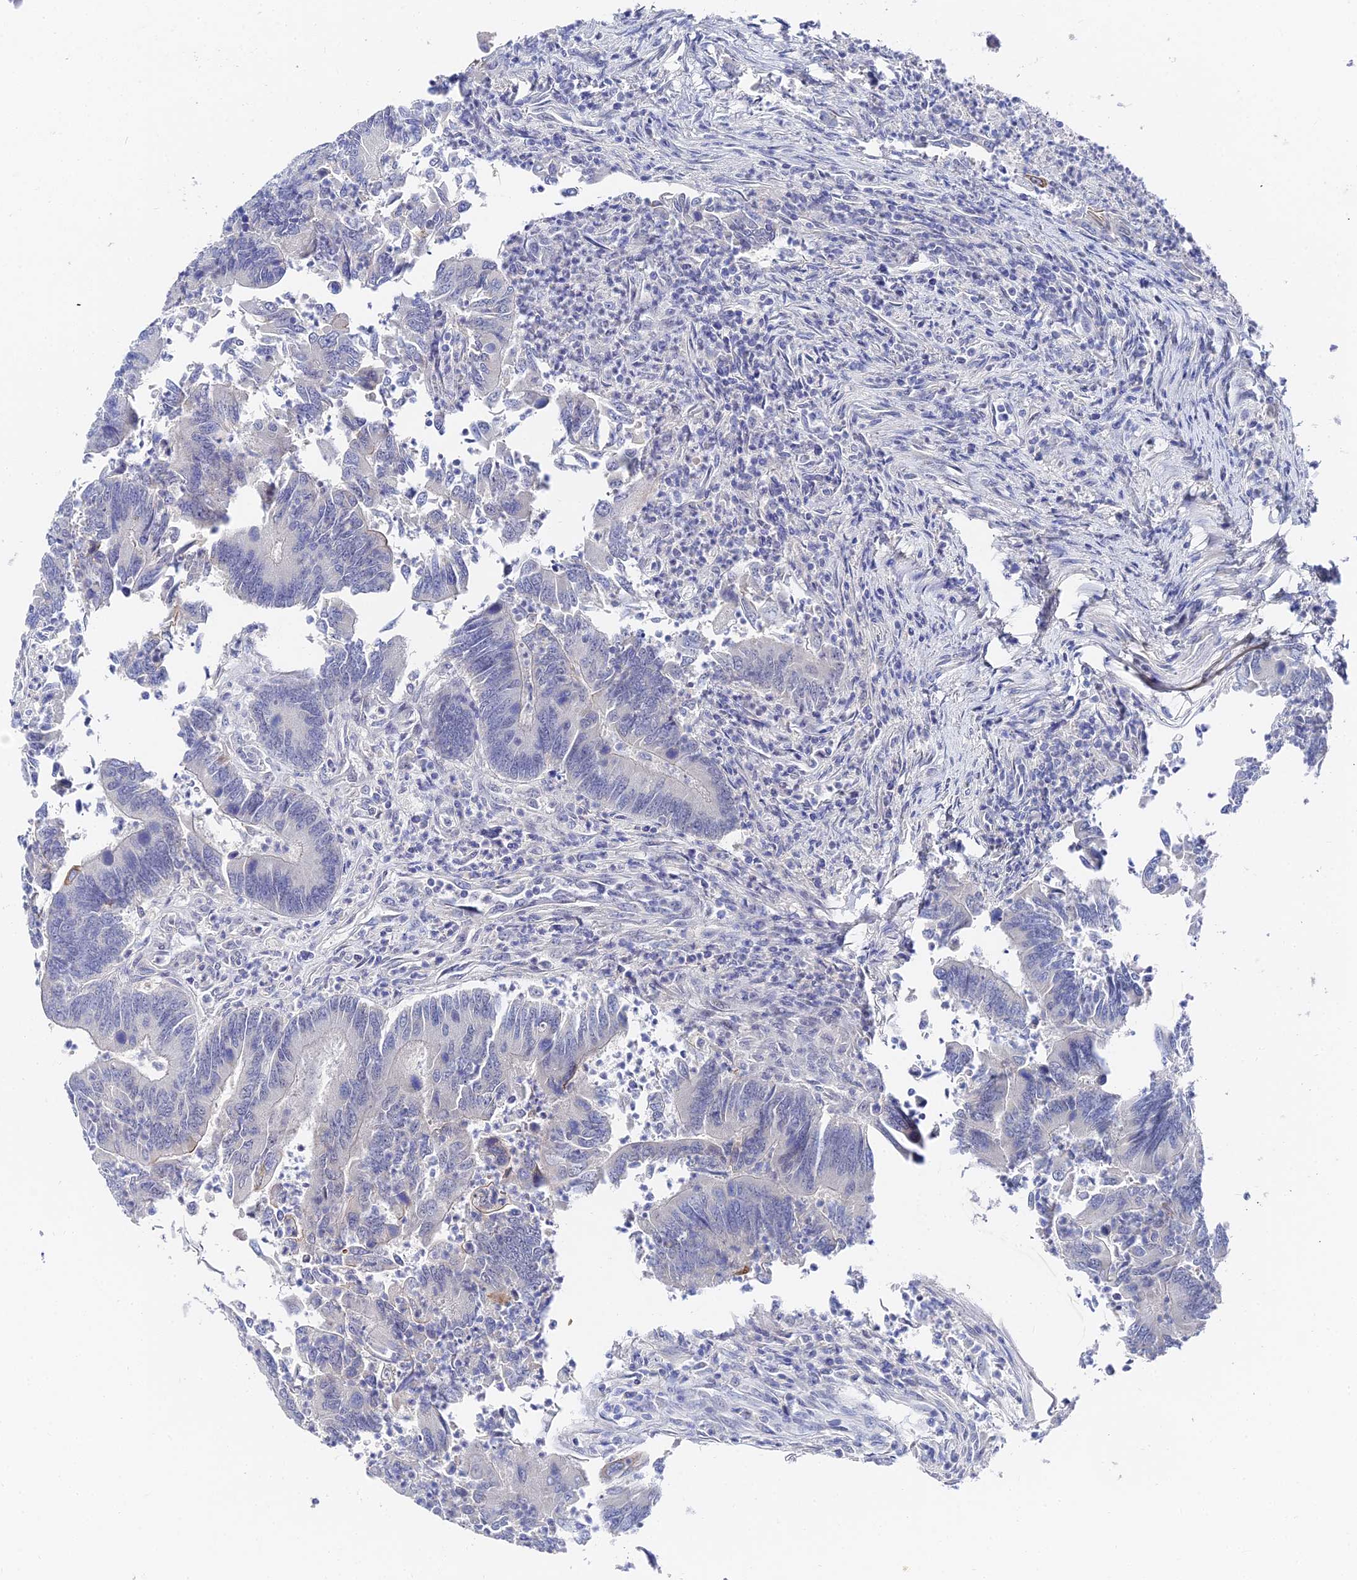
{"staining": {"intensity": "negative", "quantity": "none", "location": "none"}, "tissue": "colorectal cancer", "cell_type": "Tumor cells", "image_type": "cancer", "snomed": [{"axis": "morphology", "description": "Adenocarcinoma, NOS"}, {"axis": "topography", "description": "Colon"}], "caption": "Immunohistochemical staining of human adenocarcinoma (colorectal) reveals no significant positivity in tumor cells.", "gene": "KRT17", "patient": {"sex": "female", "age": 67}}